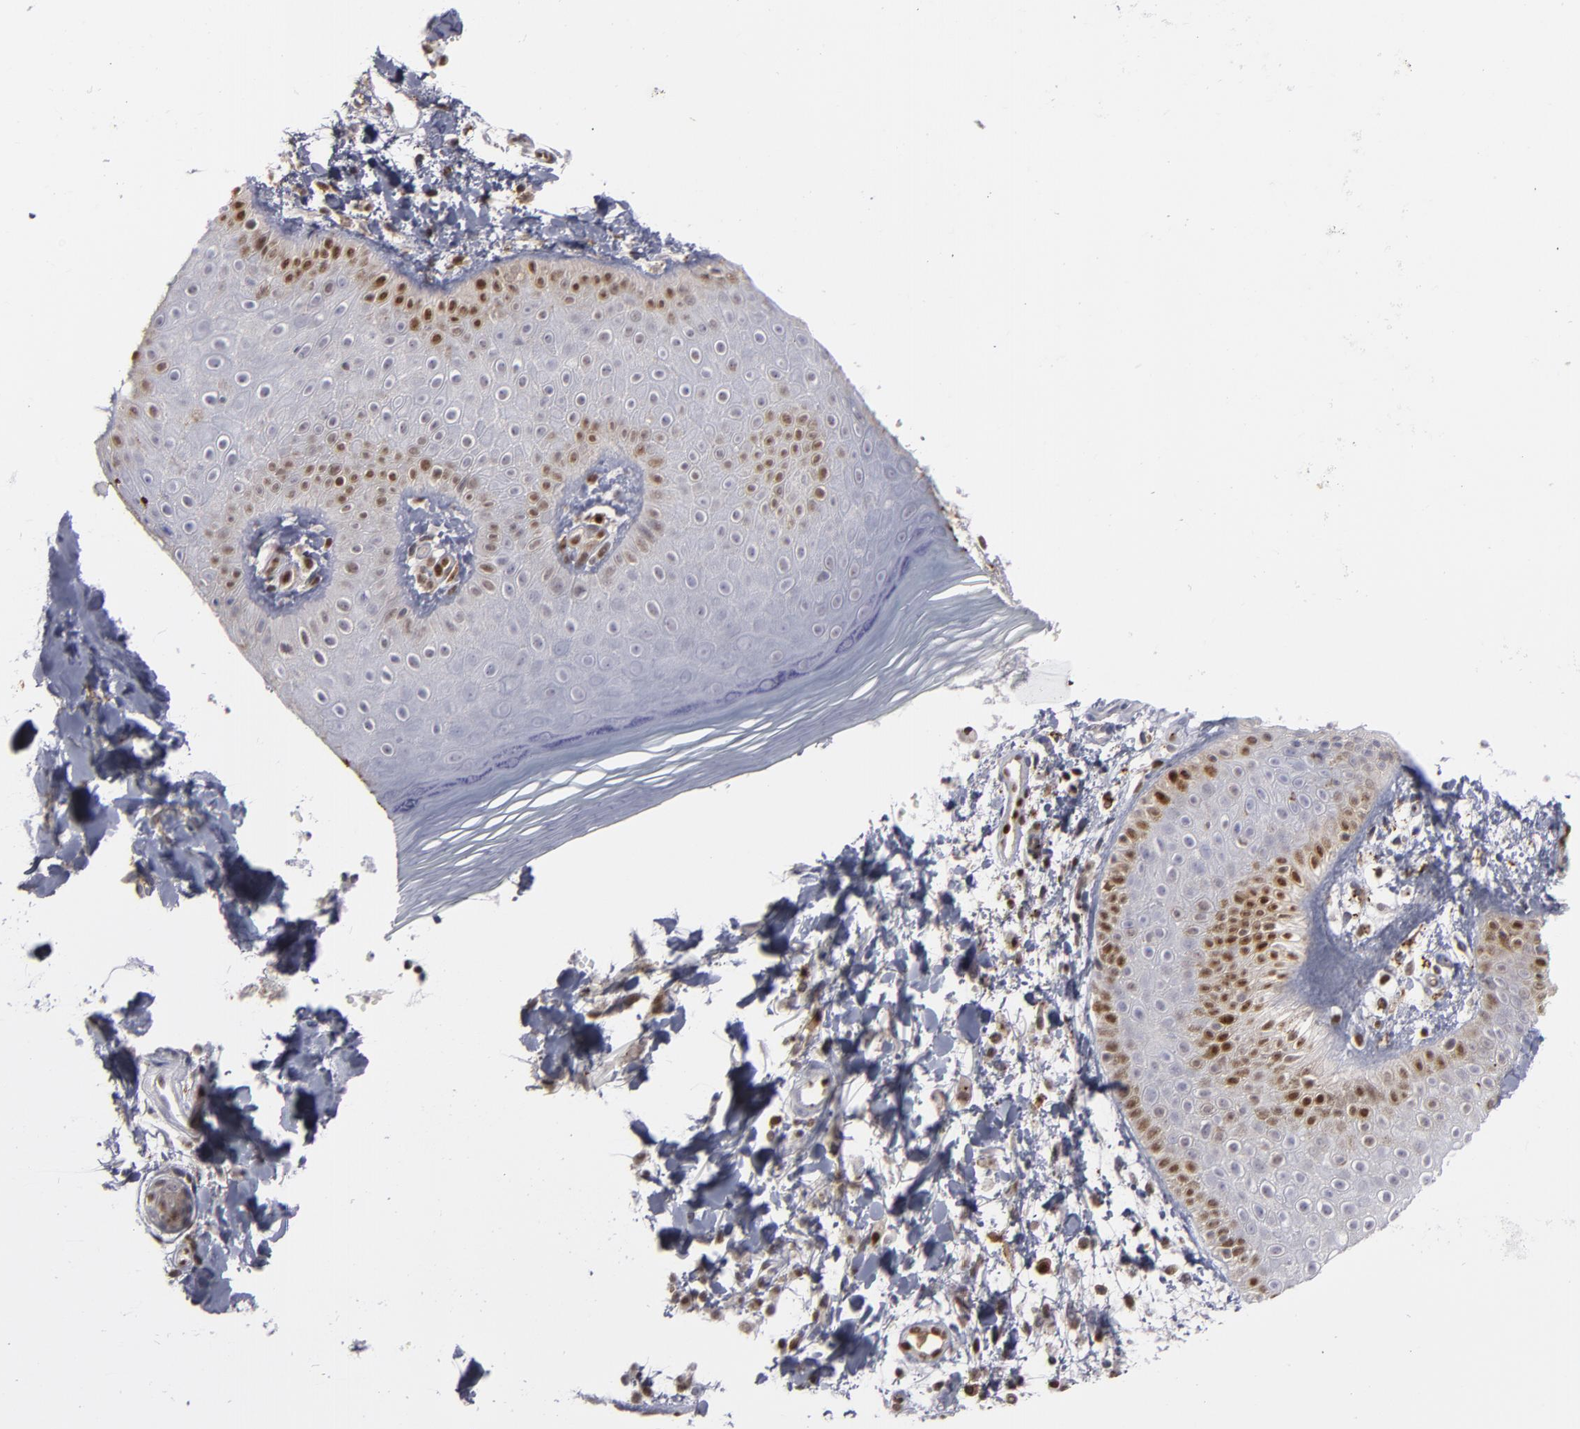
{"staining": {"intensity": "moderate", "quantity": "25%-75%", "location": "cytoplasmic/membranous,nuclear"}, "tissue": "skin", "cell_type": "Epidermal cells", "image_type": "normal", "snomed": [{"axis": "morphology", "description": "Normal tissue, NOS"}, {"axis": "morphology", "description": "Inflammation, NOS"}, {"axis": "topography", "description": "Soft tissue"}, {"axis": "topography", "description": "Anal"}], "caption": "Immunohistochemical staining of benign human skin demonstrates medium levels of moderate cytoplasmic/membranous,nuclear positivity in about 25%-75% of epidermal cells.", "gene": "GSR", "patient": {"sex": "female", "age": 15}}